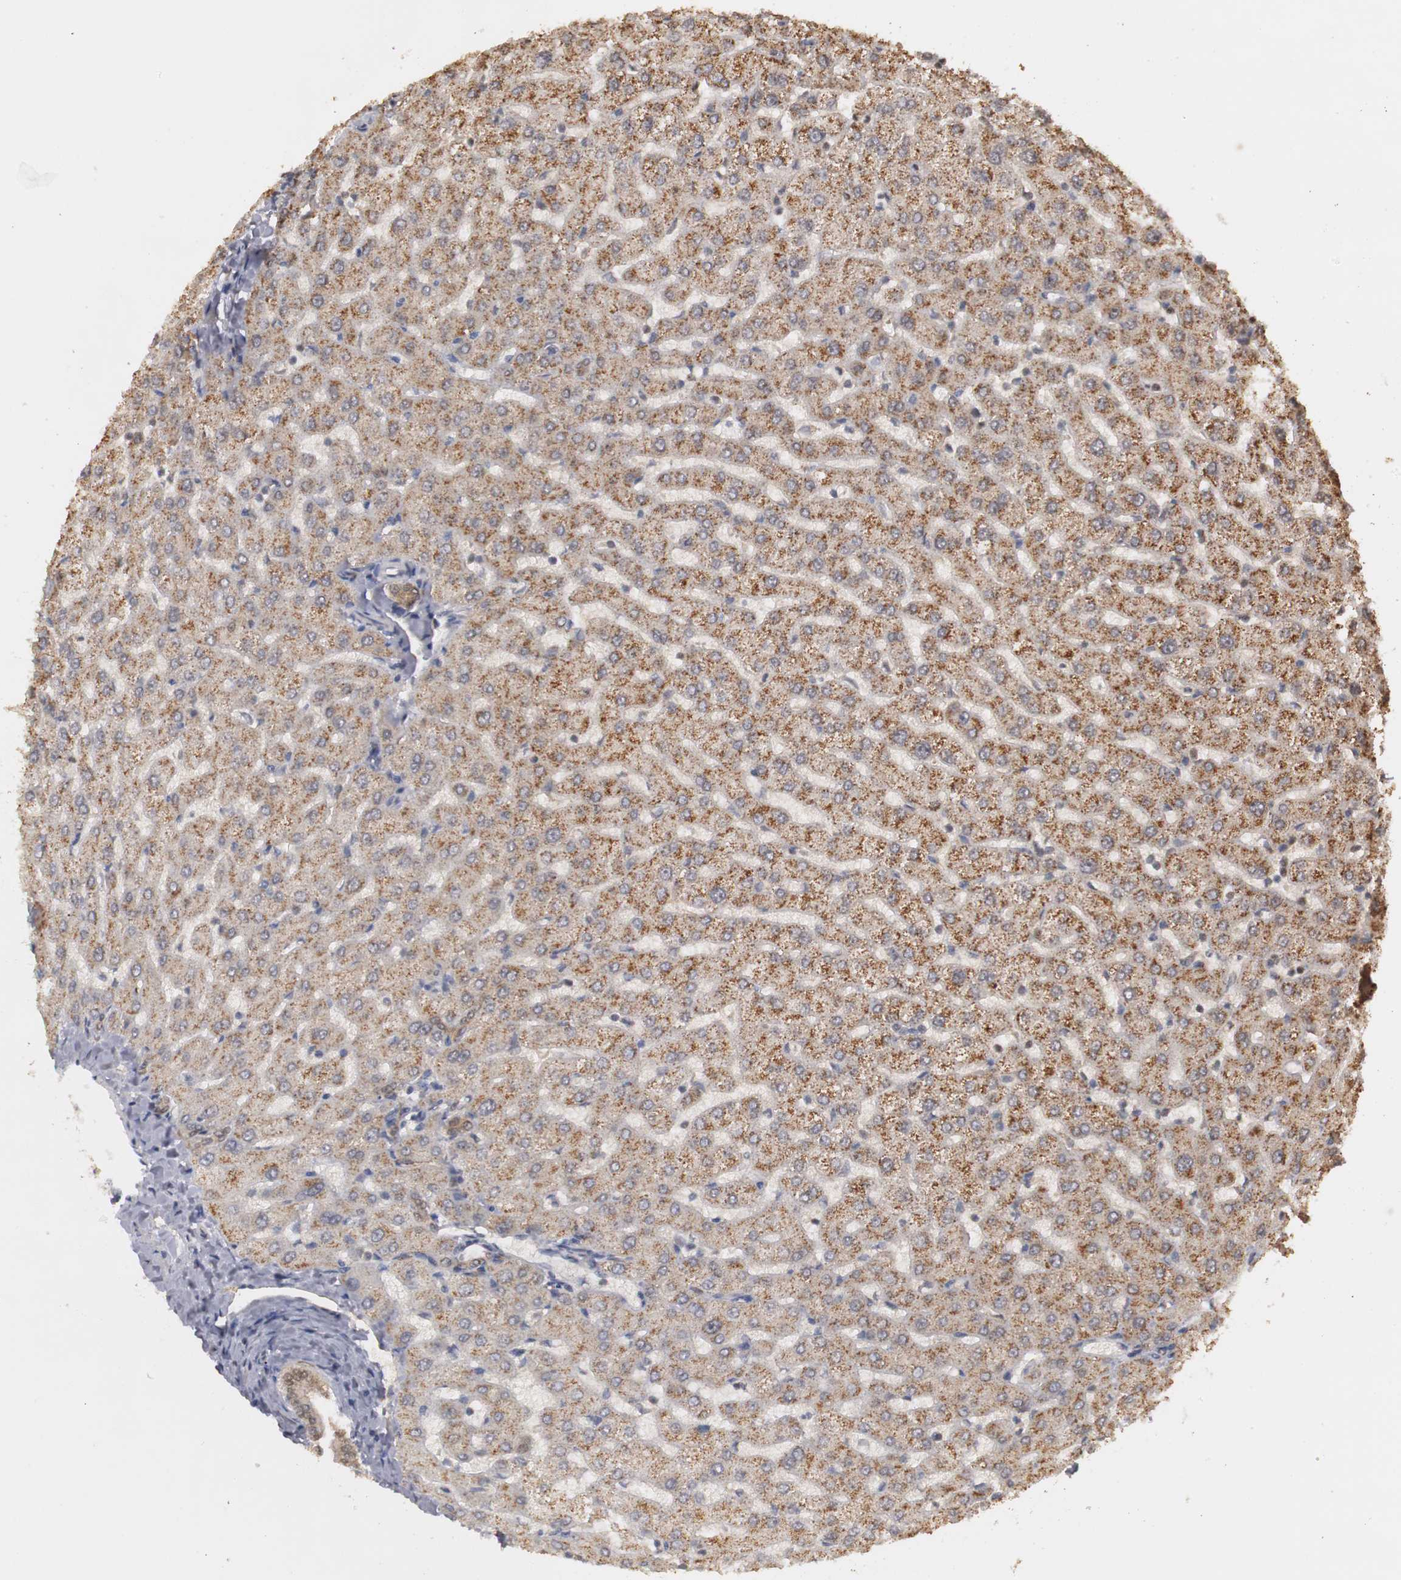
{"staining": {"intensity": "weak", "quantity": ">75%", "location": "cytoplasmic/membranous,nuclear"}, "tissue": "liver", "cell_type": "Cholangiocytes", "image_type": "normal", "snomed": [{"axis": "morphology", "description": "Normal tissue, NOS"}, {"axis": "morphology", "description": "Fibrosis, NOS"}, {"axis": "topography", "description": "Liver"}], "caption": "Weak cytoplasmic/membranous,nuclear staining is seen in approximately >75% of cholangiocytes in unremarkable liver. Ihc stains the protein of interest in brown and the nuclei are stained blue.", "gene": "PLEKHA1", "patient": {"sex": "female", "age": 29}}